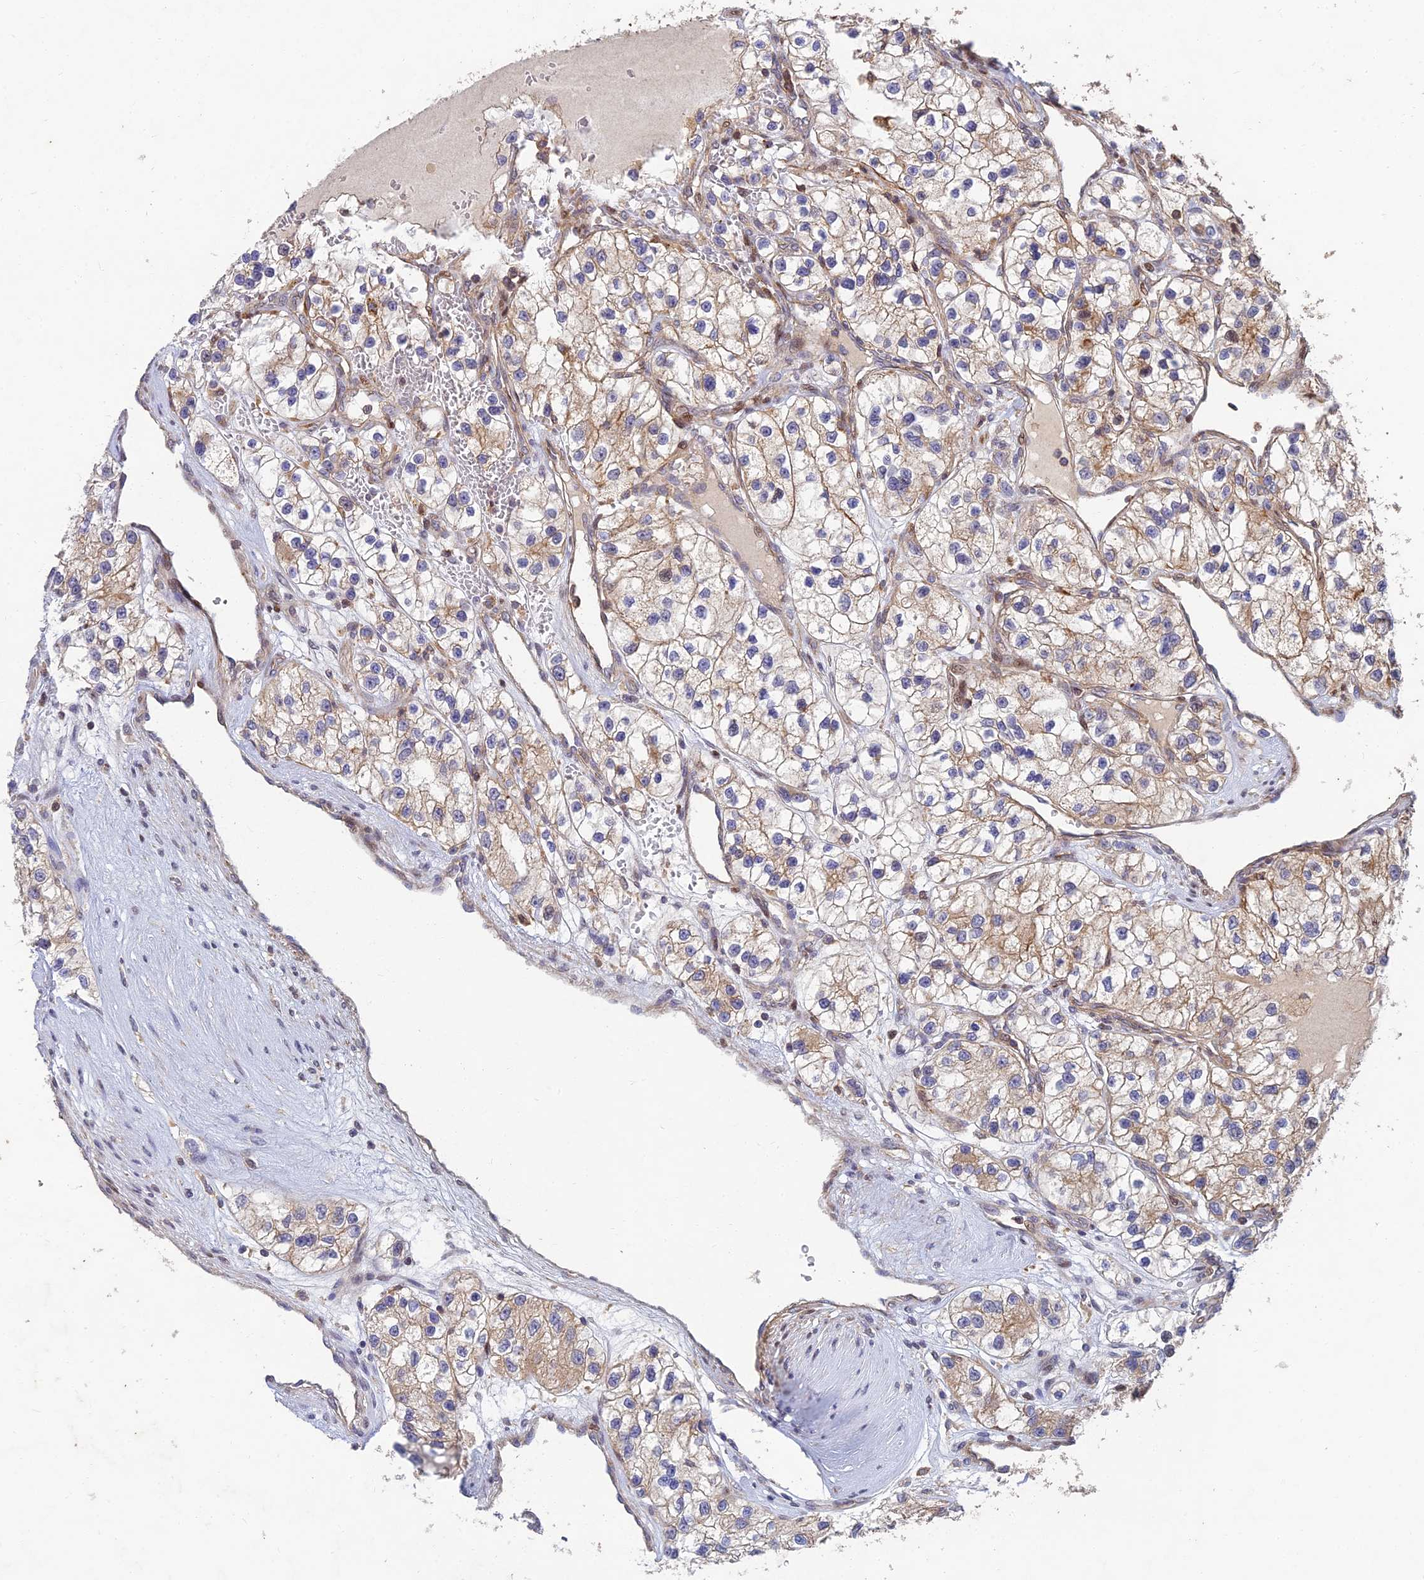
{"staining": {"intensity": "weak", "quantity": ">75%", "location": "cytoplasmic/membranous"}, "tissue": "renal cancer", "cell_type": "Tumor cells", "image_type": "cancer", "snomed": [{"axis": "morphology", "description": "Adenocarcinoma, NOS"}, {"axis": "topography", "description": "Kidney"}], "caption": "Protein staining displays weak cytoplasmic/membranous expression in about >75% of tumor cells in renal cancer (adenocarcinoma). (DAB (3,3'-diaminobenzidine) IHC, brown staining for protein, blue staining for nuclei).", "gene": "RELCH", "patient": {"sex": "female", "age": 57}}